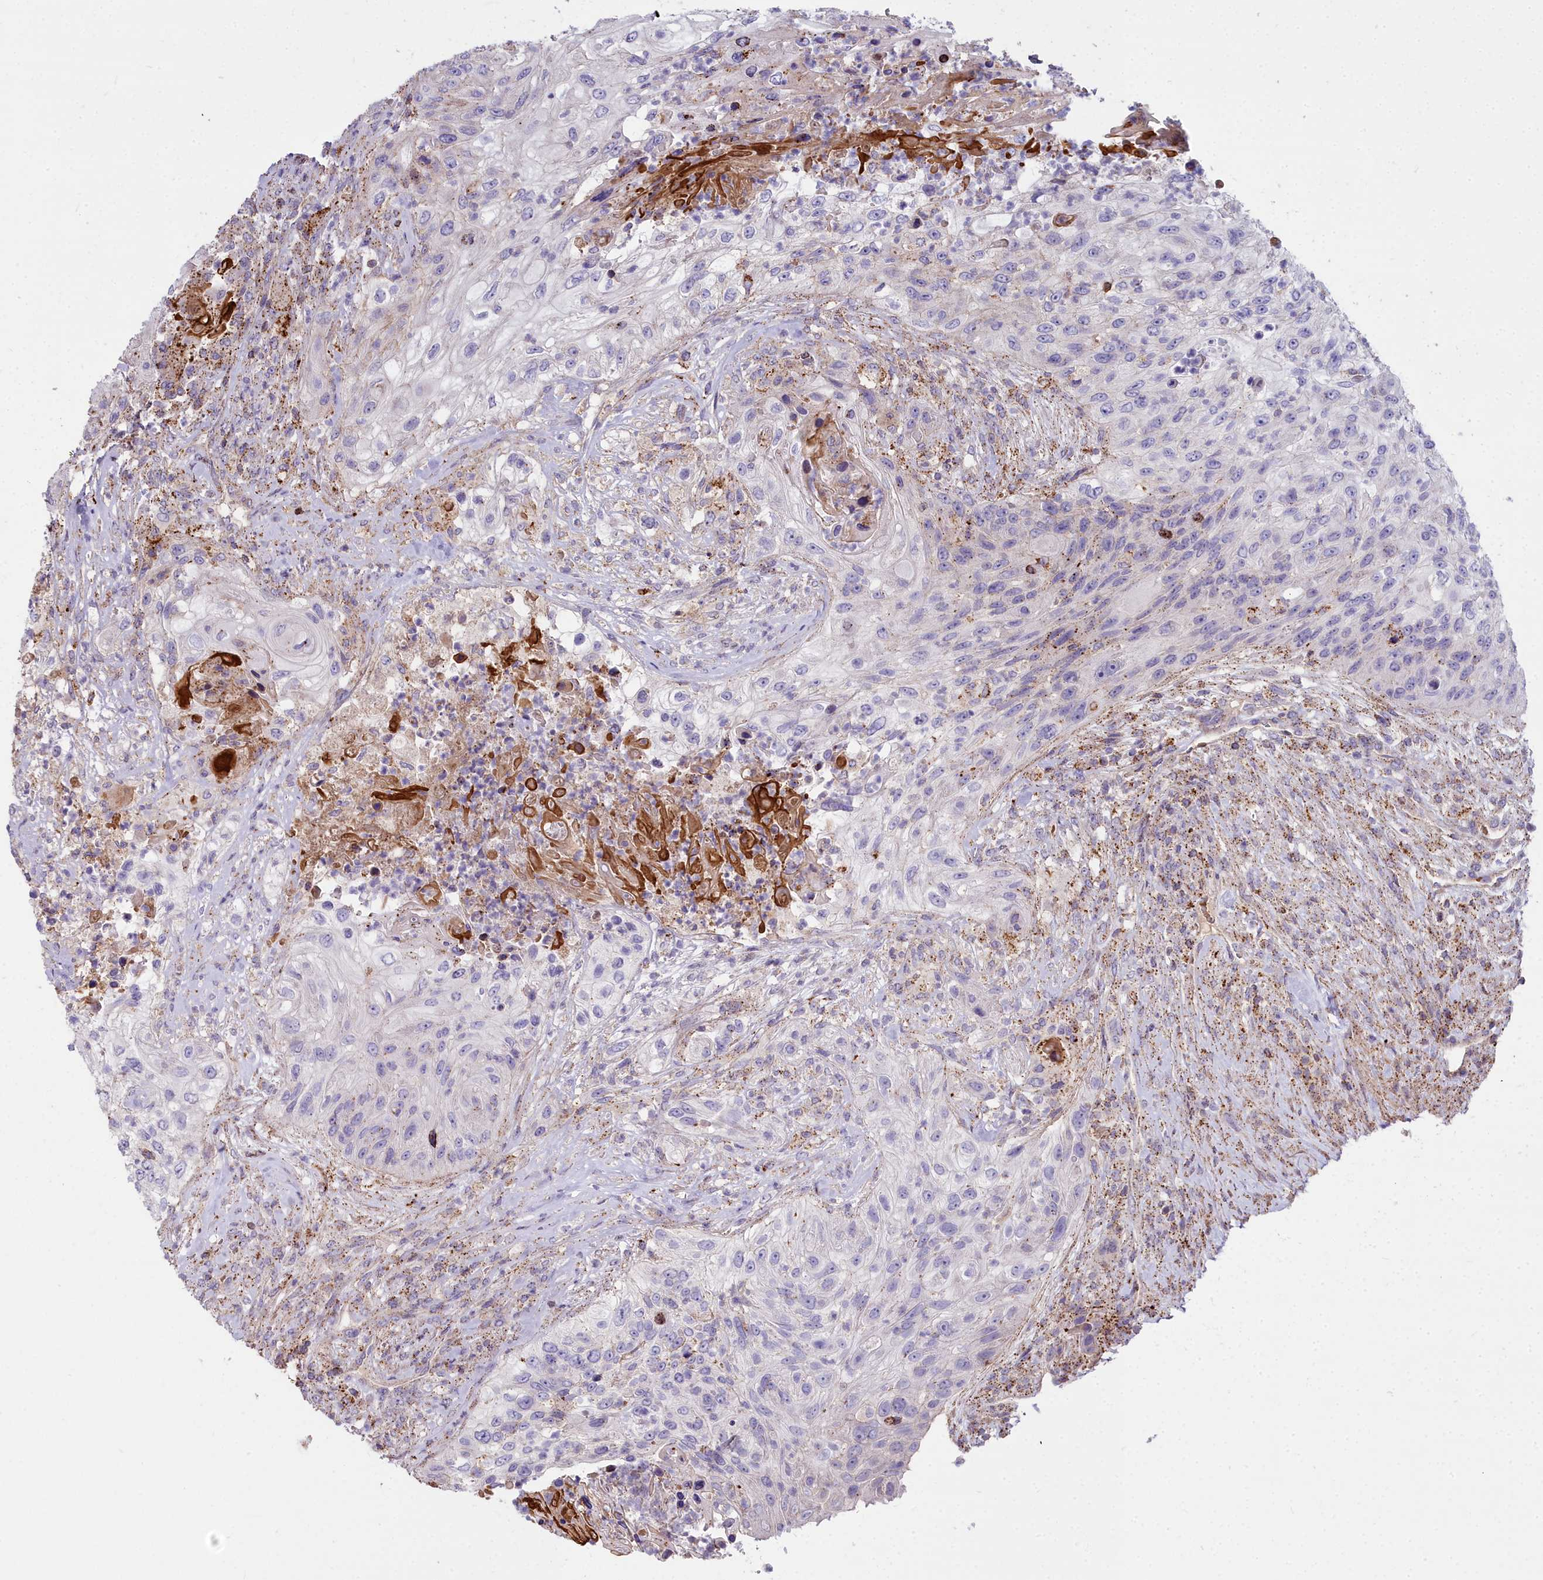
{"staining": {"intensity": "moderate", "quantity": "<25%", "location": "cytoplasmic/membranous"}, "tissue": "urothelial cancer", "cell_type": "Tumor cells", "image_type": "cancer", "snomed": [{"axis": "morphology", "description": "Urothelial carcinoma, High grade"}, {"axis": "topography", "description": "Urinary bladder"}], "caption": "A brown stain labels moderate cytoplasmic/membranous staining of a protein in human urothelial carcinoma (high-grade) tumor cells.", "gene": "FRMPD1", "patient": {"sex": "female", "age": 60}}